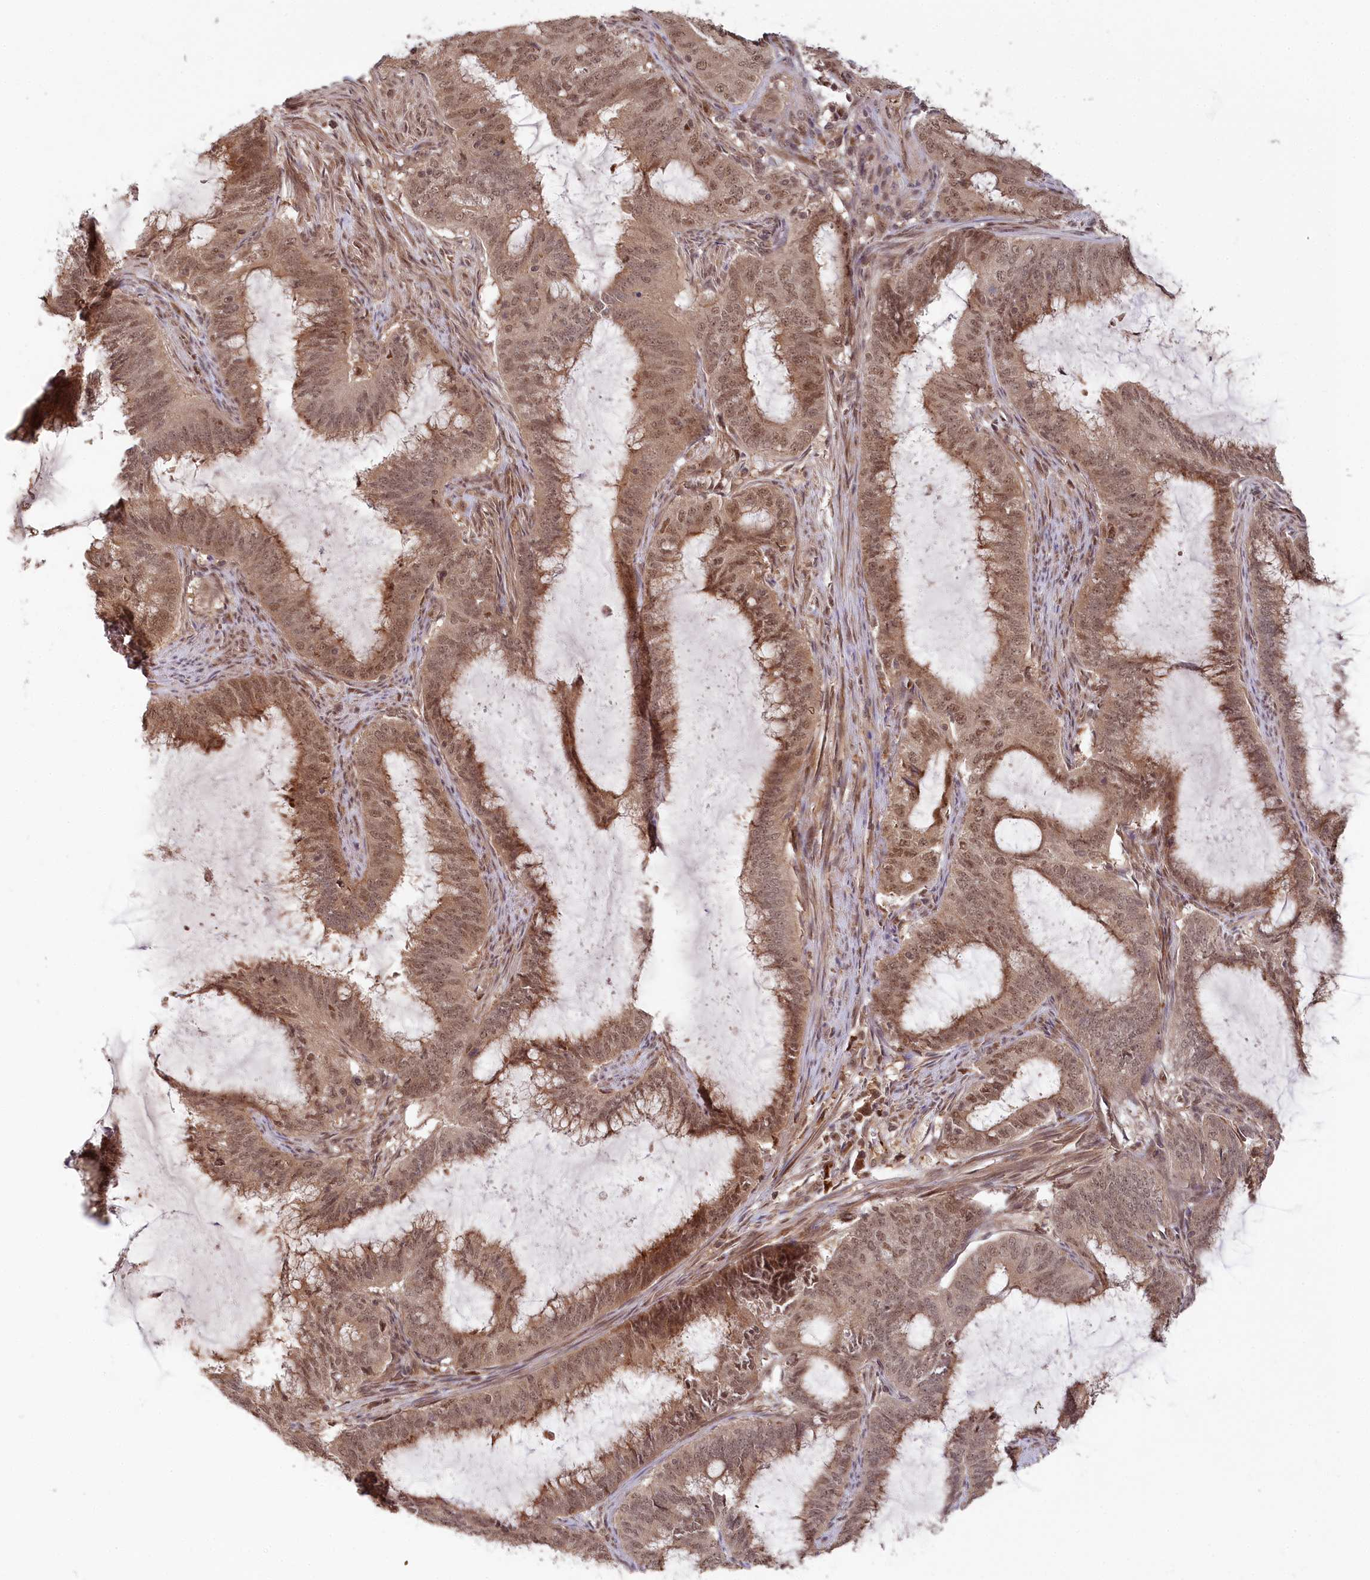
{"staining": {"intensity": "moderate", "quantity": ">75%", "location": "cytoplasmic/membranous,nuclear"}, "tissue": "endometrial cancer", "cell_type": "Tumor cells", "image_type": "cancer", "snomed": [{"axis": "morphology", "description": "Adenocarcinoma, NOS"}, {"axis": "topography", "description": "Endometrium"}], "caption": "Adenocarcinoma (endometrial) was stained to show a protein in brown. There is medium levels of moderate cytoplasmic/membranous and nuclear positivity in about >75% of tumor cells. (DAB (3,3'-diaminobenzidine) = brown stain, brightfield microscopy at high magnification).", "gene": "WAPL", "patient": {"sex": "female", "age": 51}}